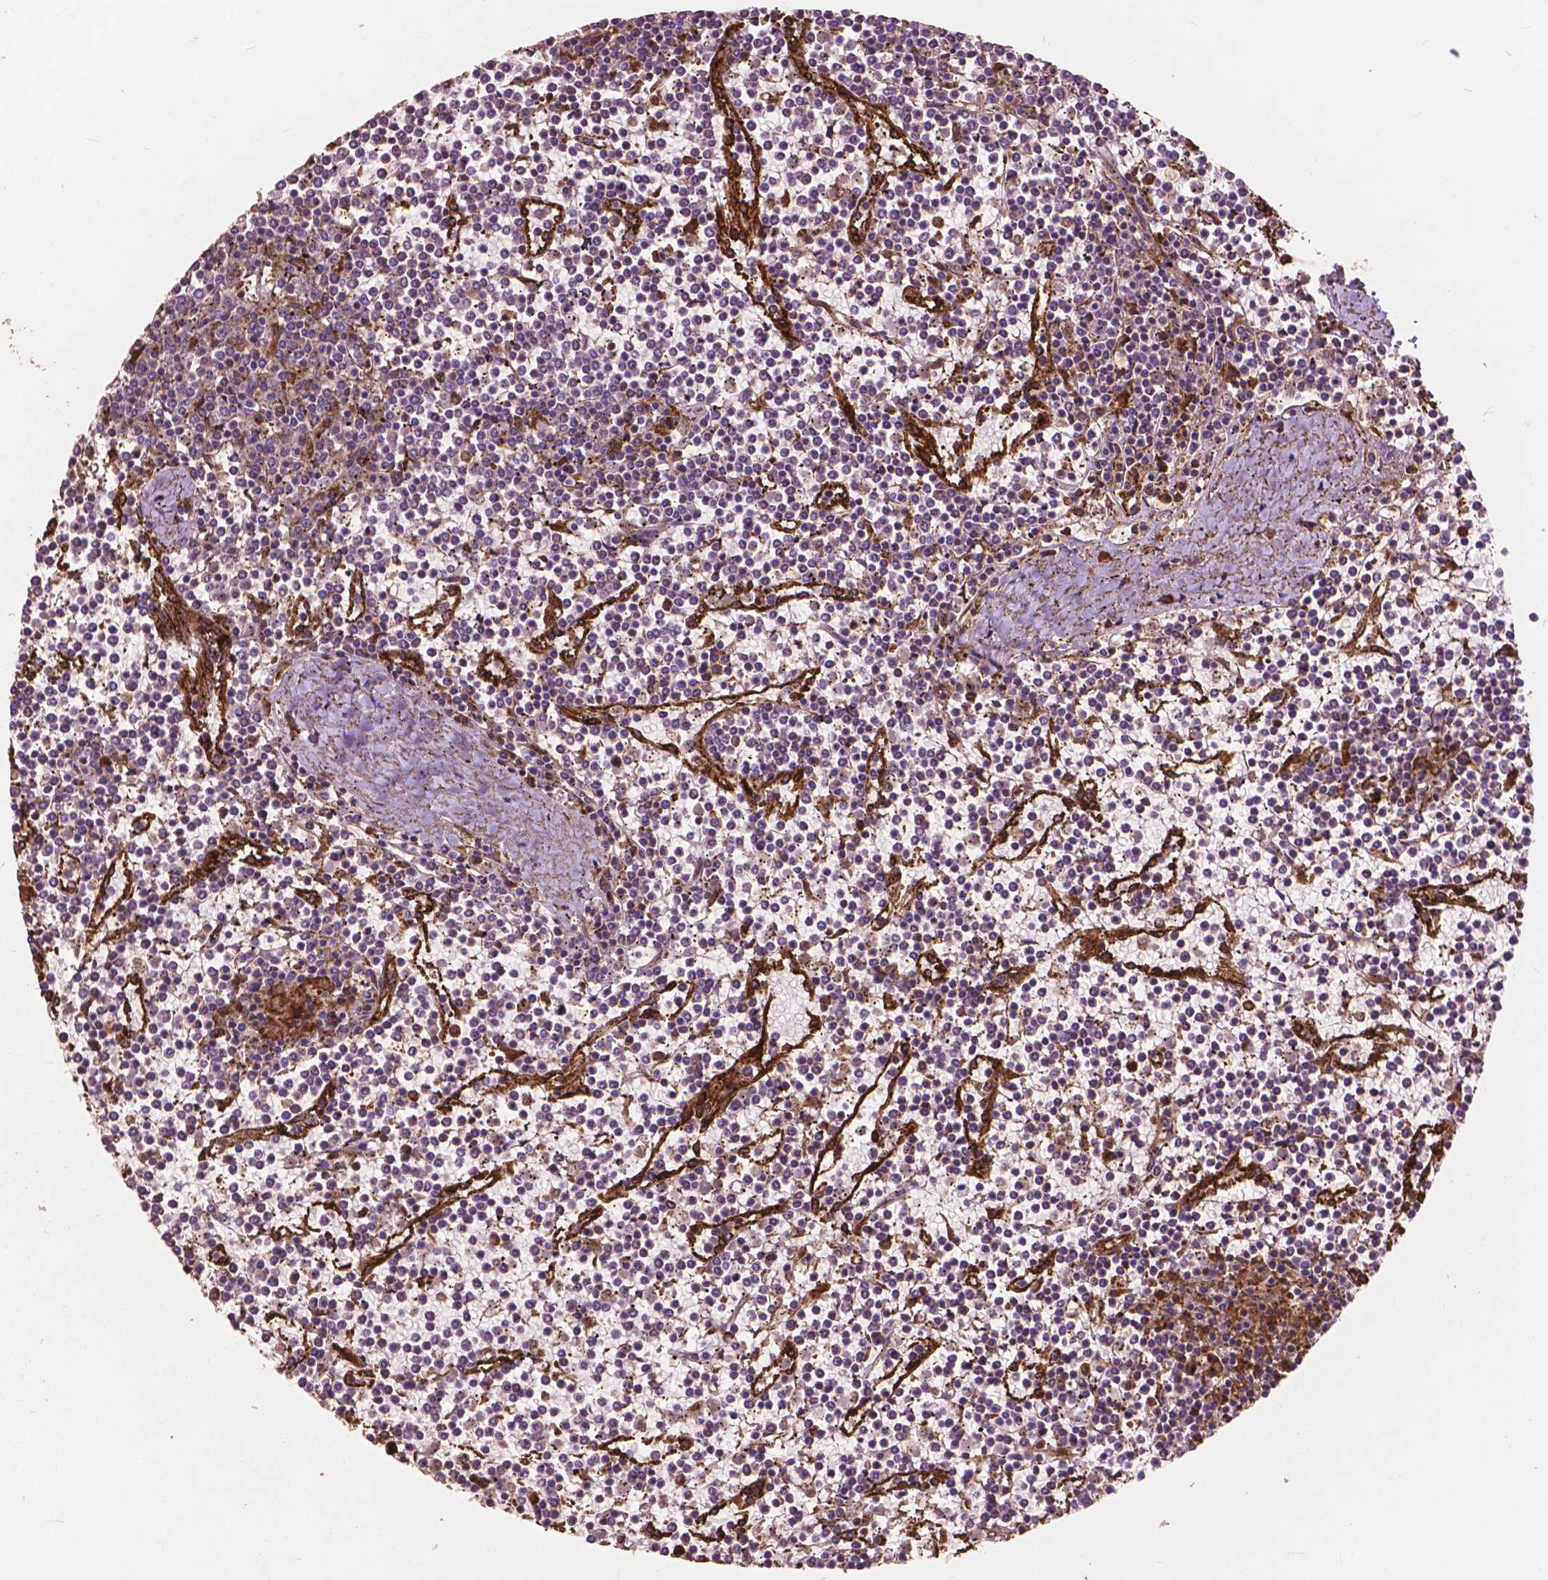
{"staining": {"intensity": "negative", "quantity": "none", "location": "none"}, "tissue": "lymphoma", "cell_type": "Tumor cells", "image_type": "cancer", "snomed": [{"axis": "morphology", "description": "Malignant lymphoma, non-Hodgkin's type, Low grade"}, {"axis": "topography", "description": "Spleen"}], "caption": "This photomicrograph is of lymphoma stained with IHC to label a protein in brown with the nuclei are counter-stained blue. There is no staining in tumor cells.", "gene": "FNIP1", "patient": {"sex": "female", "age": 19}}